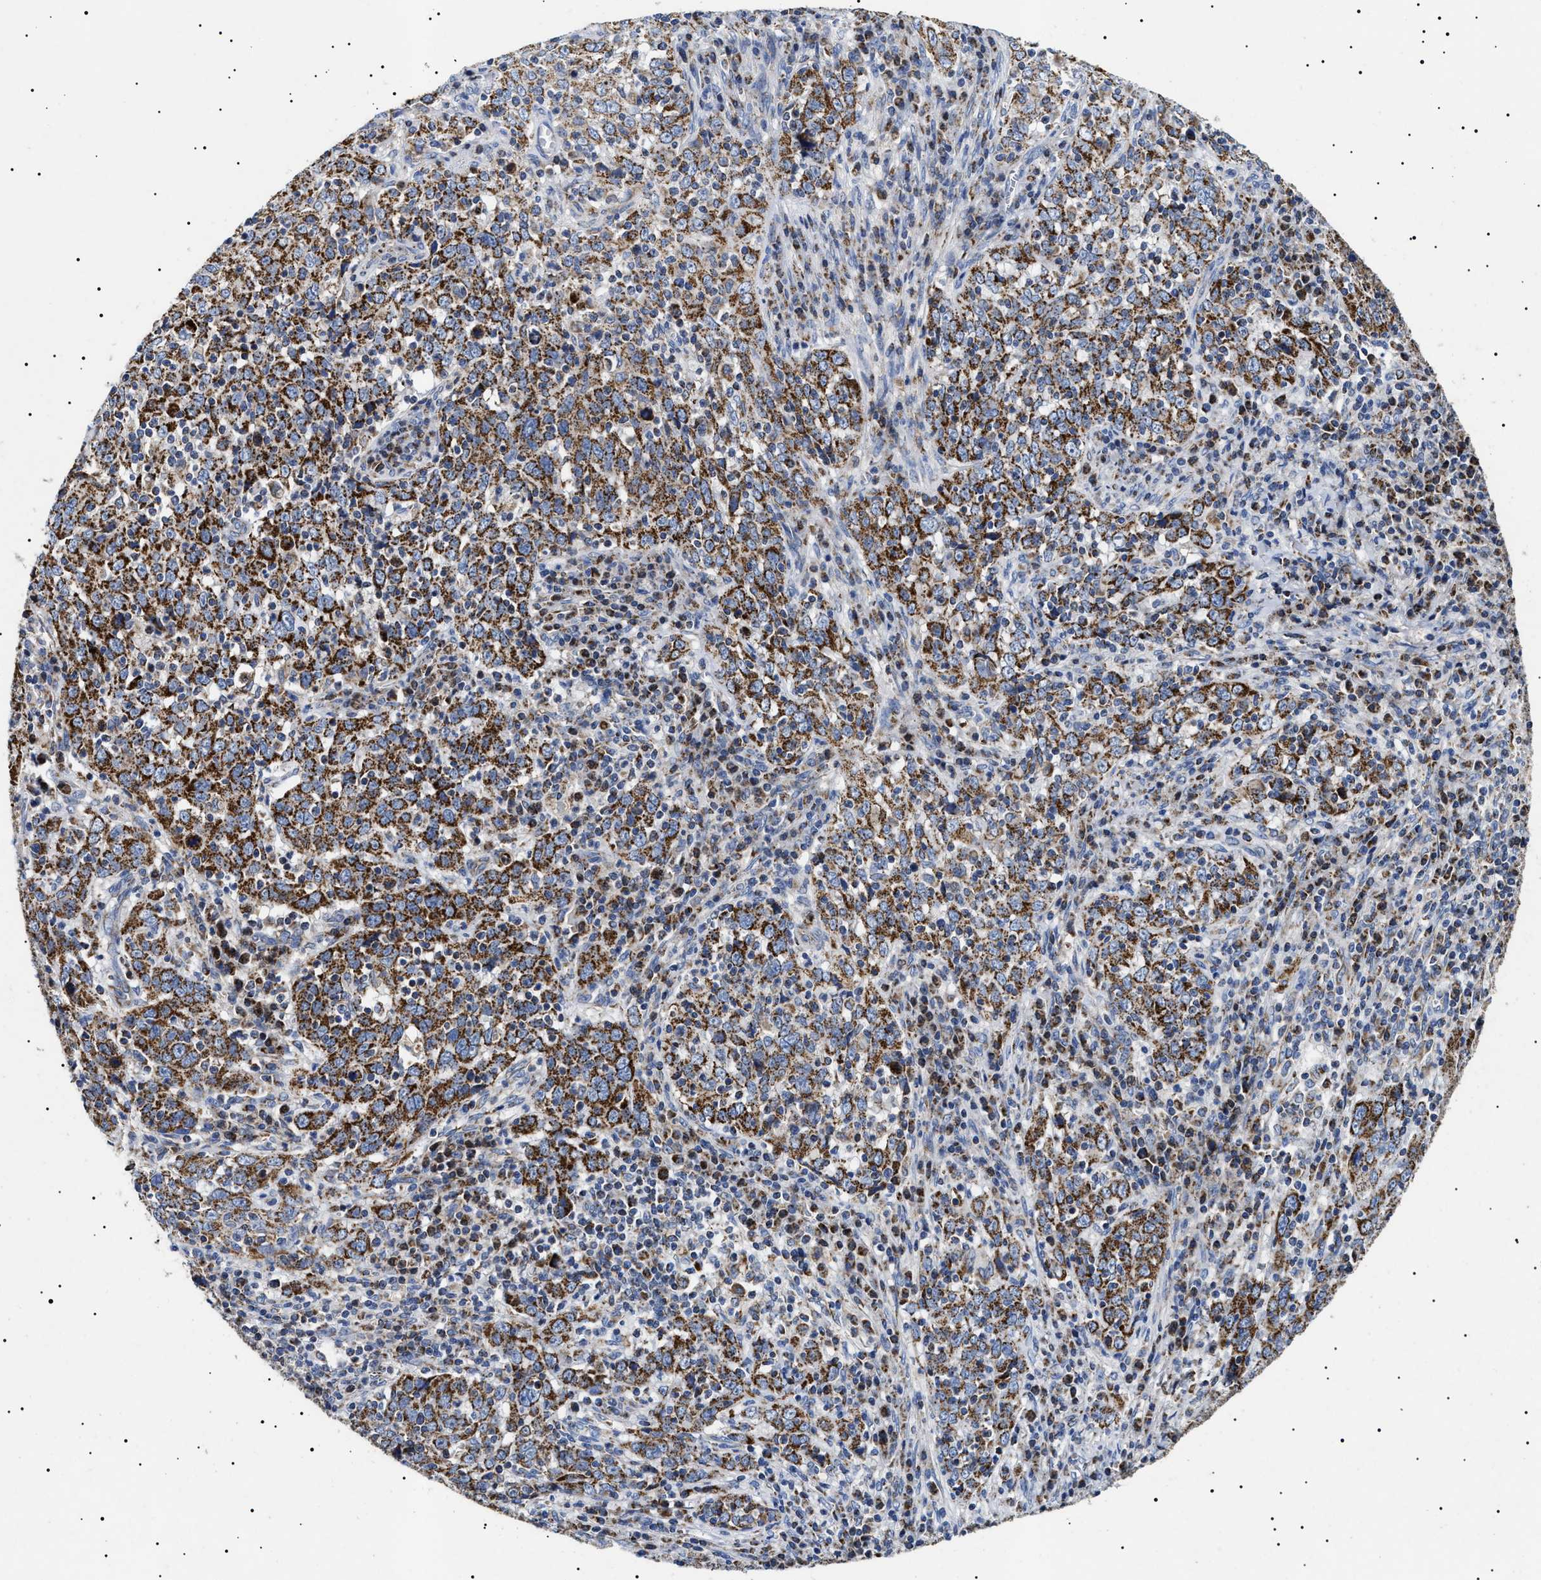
{"staining": {"intensity": "strong", "quantity": ">75%", "location": "cytoplasmic/membranous"}, "tissue": "cervical cancer", "cell_type": "Tumor cells", "image_type": "cancer", "snomed": [{"axis": "morphology", "description": "Squamous cell carcinoma, NOS"}, {"axis": "topography", "description": "Cervix"}], "caption": "A histopathology image showing strong cytoplasmic/membranous positivity in approximately >75% of tumor cells in squamous cell carcinoma (cervical), as visualized by brown immunohistochemical staining.", "gene": "CHRDL2", "patient": {"sex": "female", "age": 46}}